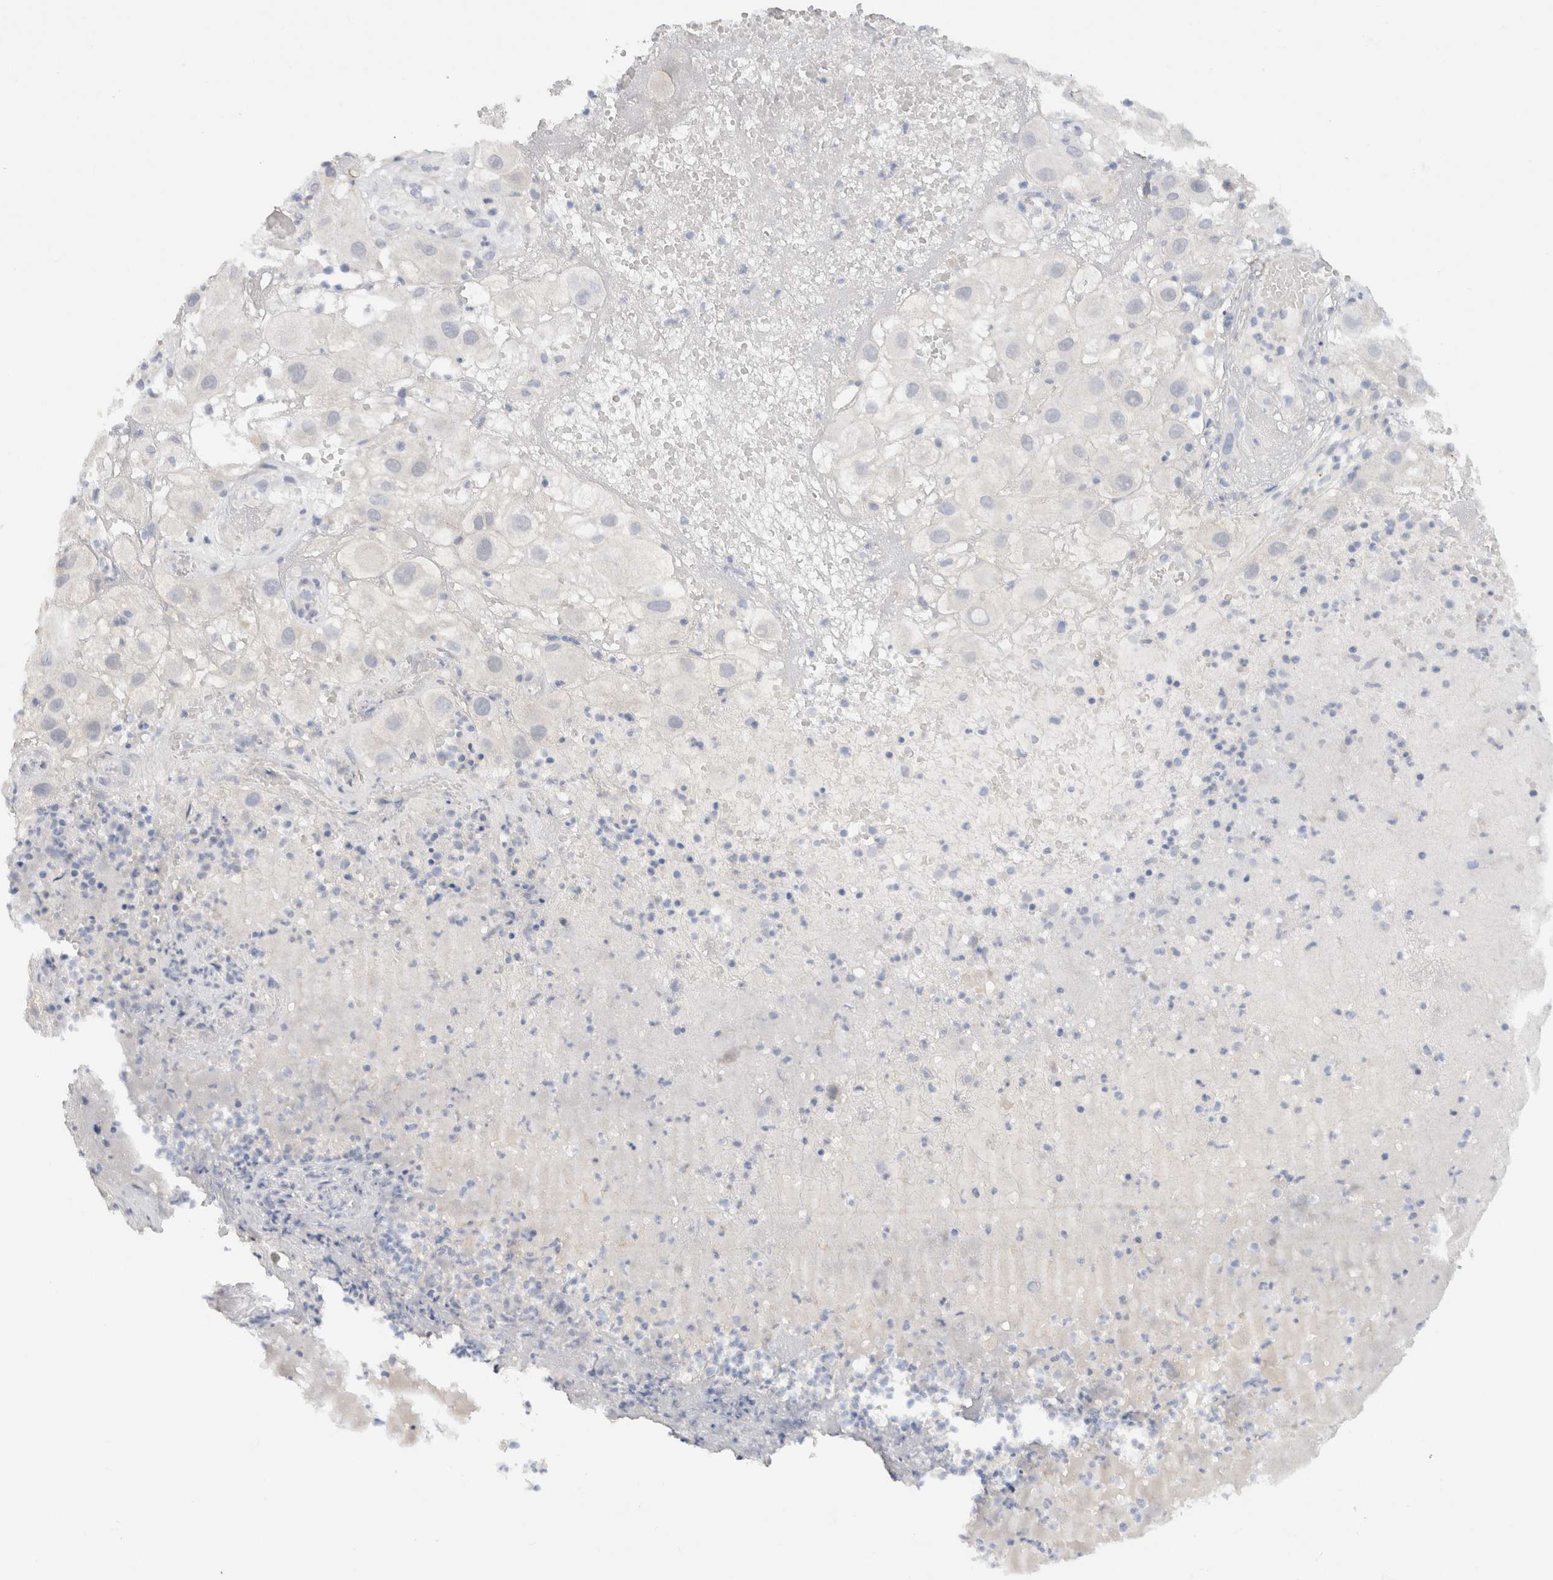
{"staining": {"intensity": "negative", "quantity": "none", "location": "none"}, "tissue": "melanoma", "cell_type": "Tumor cells", "image_type": "cancer", "snomed": [{"axis": "morphology", "description": "Malignant melanoma, NOS"}, {"axis": "topography", "description": "Skin"}], "caption": "Melanoma stained for a protein using immunohistochemistry exhibits no positivity tumor cells.", "gene": "CHRM4", "patient": {"sex": "female", "age": 81}}